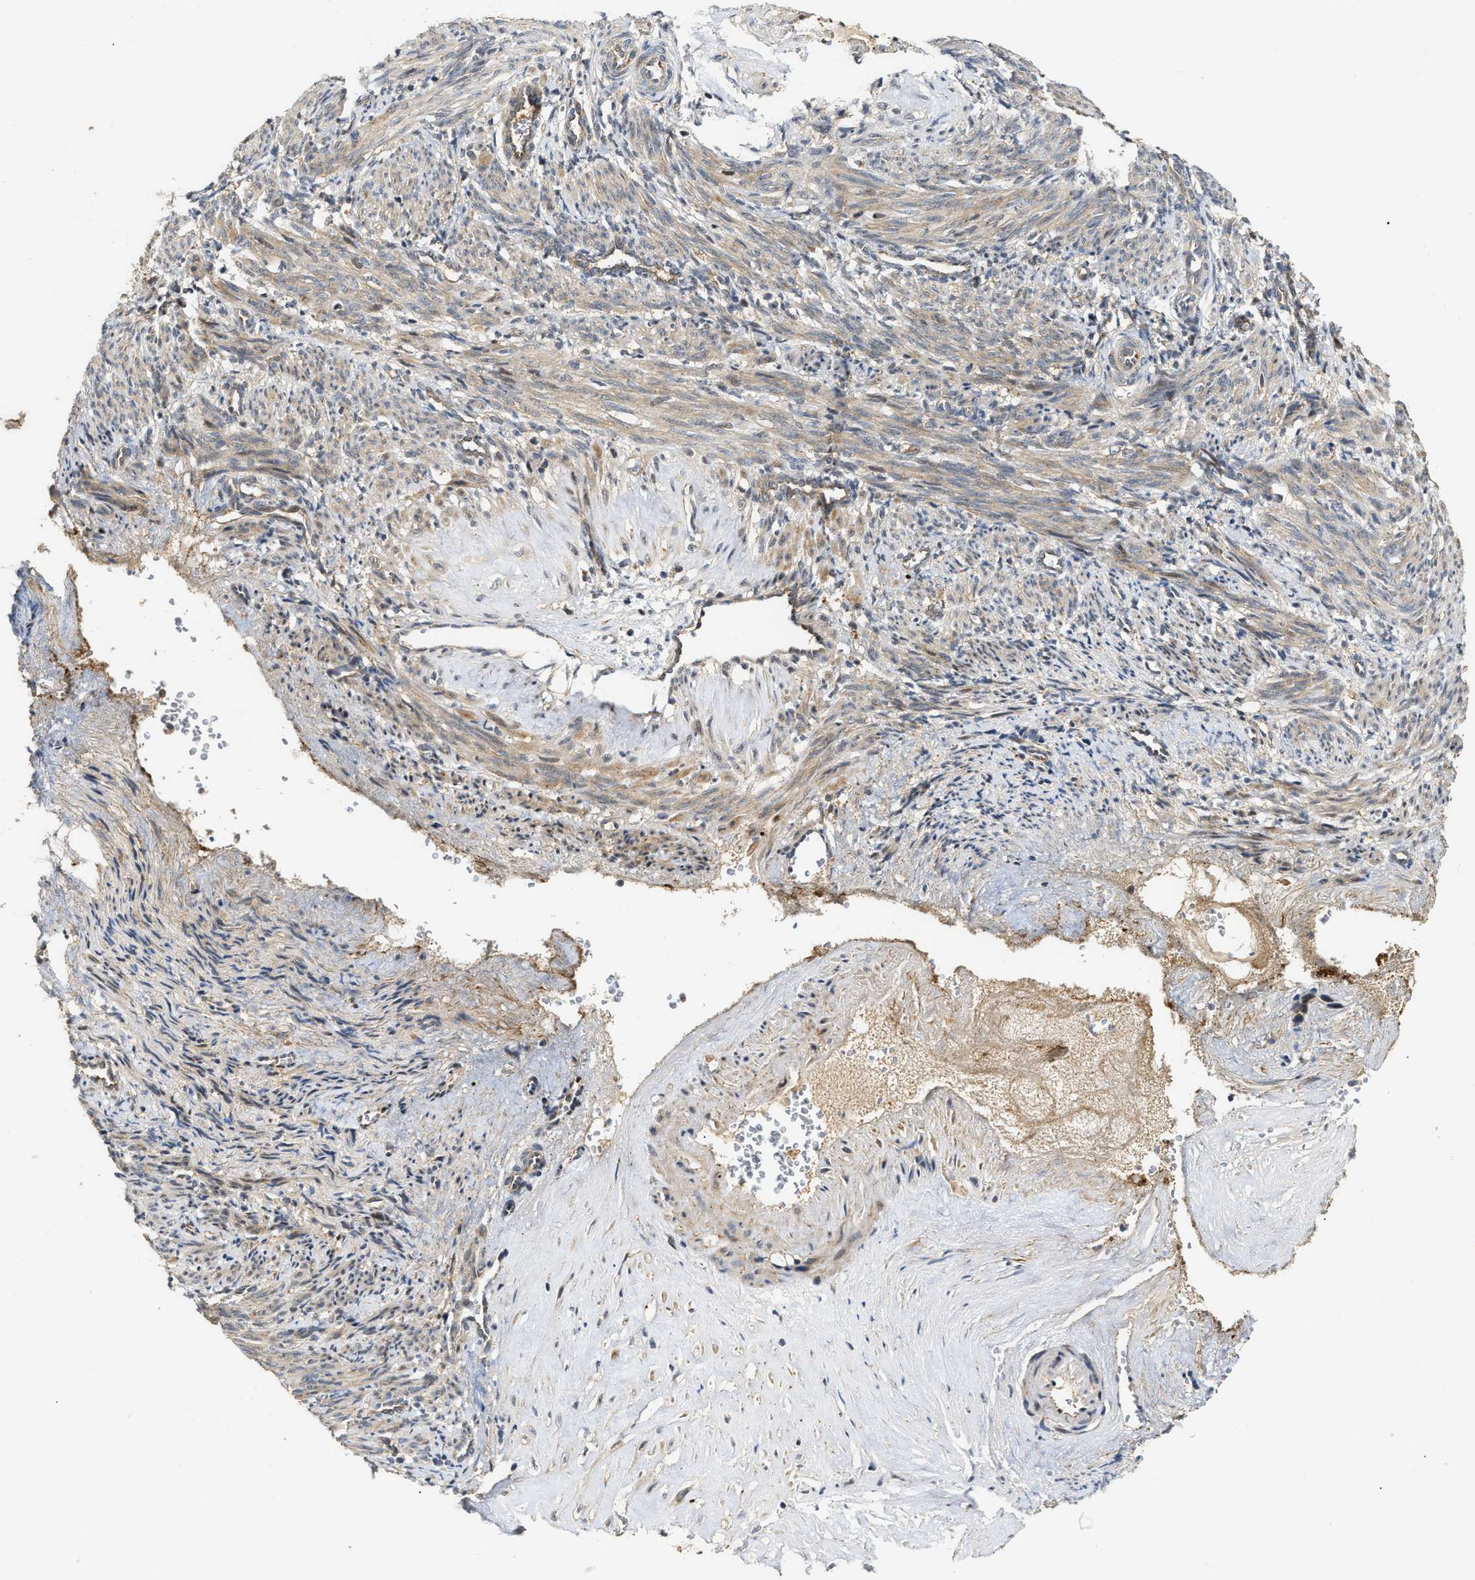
{"staining": {"intensity": "weak", "quantity": "25%-75%", "location": "cytoplasmic/membranous"}, "tissue": "smooth muscle", "cell_type": "Smooth muscle cells", "image_type": "normal", "snomed": [{"axis": "morphology", "description": "Normal tissue, NOS"}, {"axis": "topography", "description": "Endometrium"}], "caption": "The micrograph exhibits immunohistochemical staining of normal smooth muscle. There is weak cytoplasmic/membranous positivity is seen in about 25%-75% of smooth muscle cells.", "gene": "EXTL2", "patient": {"sex": "female", "age": 33}}